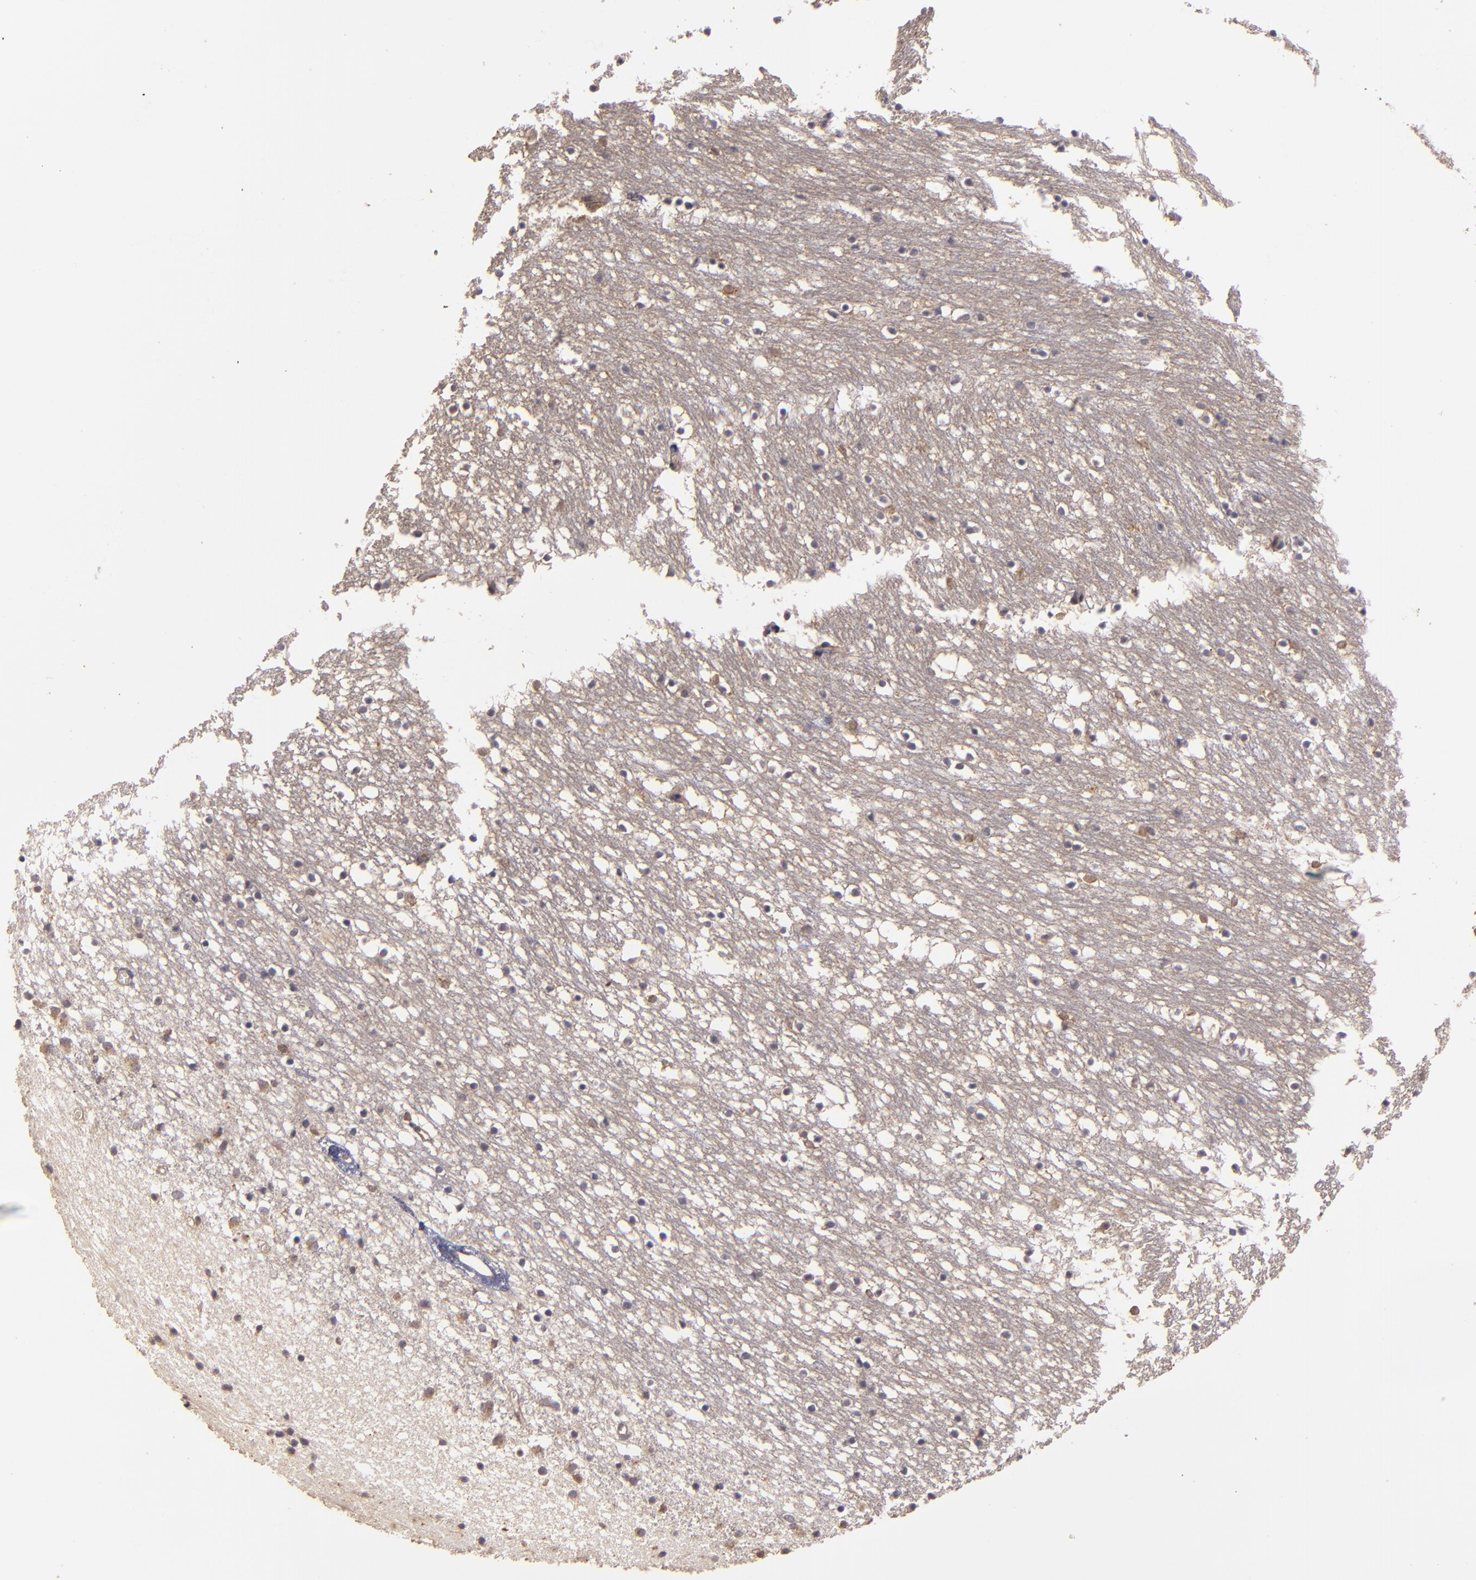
{"staining": {"intensity": "weak", "quantity": "25%-75%", "location": "cytoplasmic/membranous"}, "tissue": "caudate", "cell_type": "Glial cells", "image_type": "normal", "snomed": [{"axis": "morphology", "description": "Normal tissue, NOS"}, {"axis": "topography", "description": "Lateral ventricle wall"}], "caption": "Glial cells demonstrate low levels of weak cytoplasmic/membranous staining in approximately 25%-75% of cells in benign human caudate. The protein is stained brown, and the nuclei are stained in blue (DAB (3,3'-diaminobenzidine) IHC with brightfield microscopy, high magnification).", "gene": "PRKCD", "patient": {"sex": "male", "age": 45}}